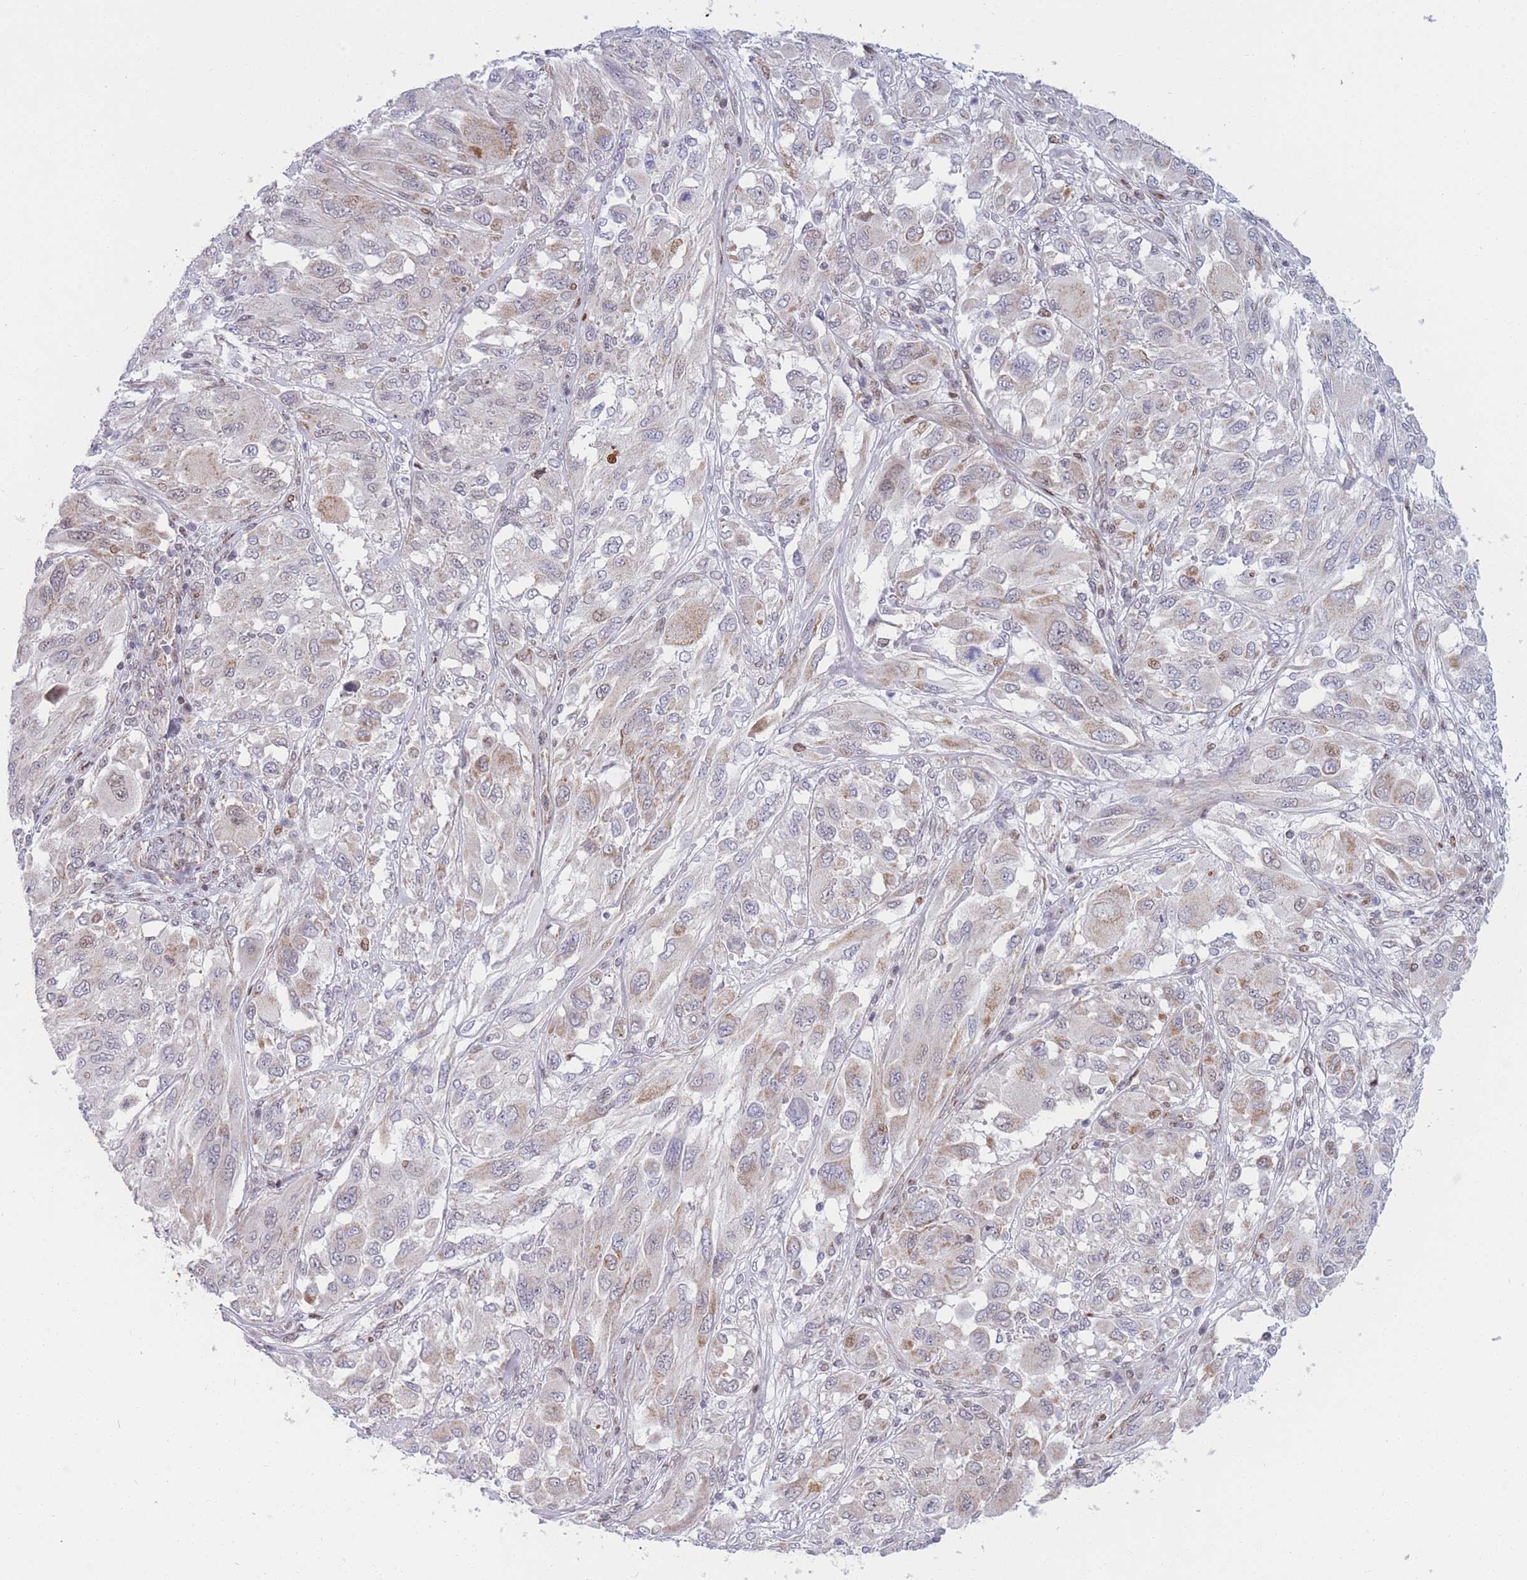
{"staining": {"intensity": "weak", "quantity": "<25%", "location": "cytoplasmic/membranous"}, "tissue": "melanoma", "cell_type": "Tumor cells", "image_type": "cancer", "snomed": [{"axis": "morphology", "description": "Malignant melanoma, NOS"}, {"axis": "topography", "description": "Skin"}], "caption": "High magnification brightfield microscopy of melanoma stained with DAB (brown) and counterstained with hematoxylin (blue): tumor cells show no significant expression. (Stains: DAB (3,3'-diaminobenzidine) IHC with hematoxylin counter stain, Microscopy: brightfield microscopy at high magnification).", "gene": "MOB4", "patient": {"sex": "female", "age": 91}}